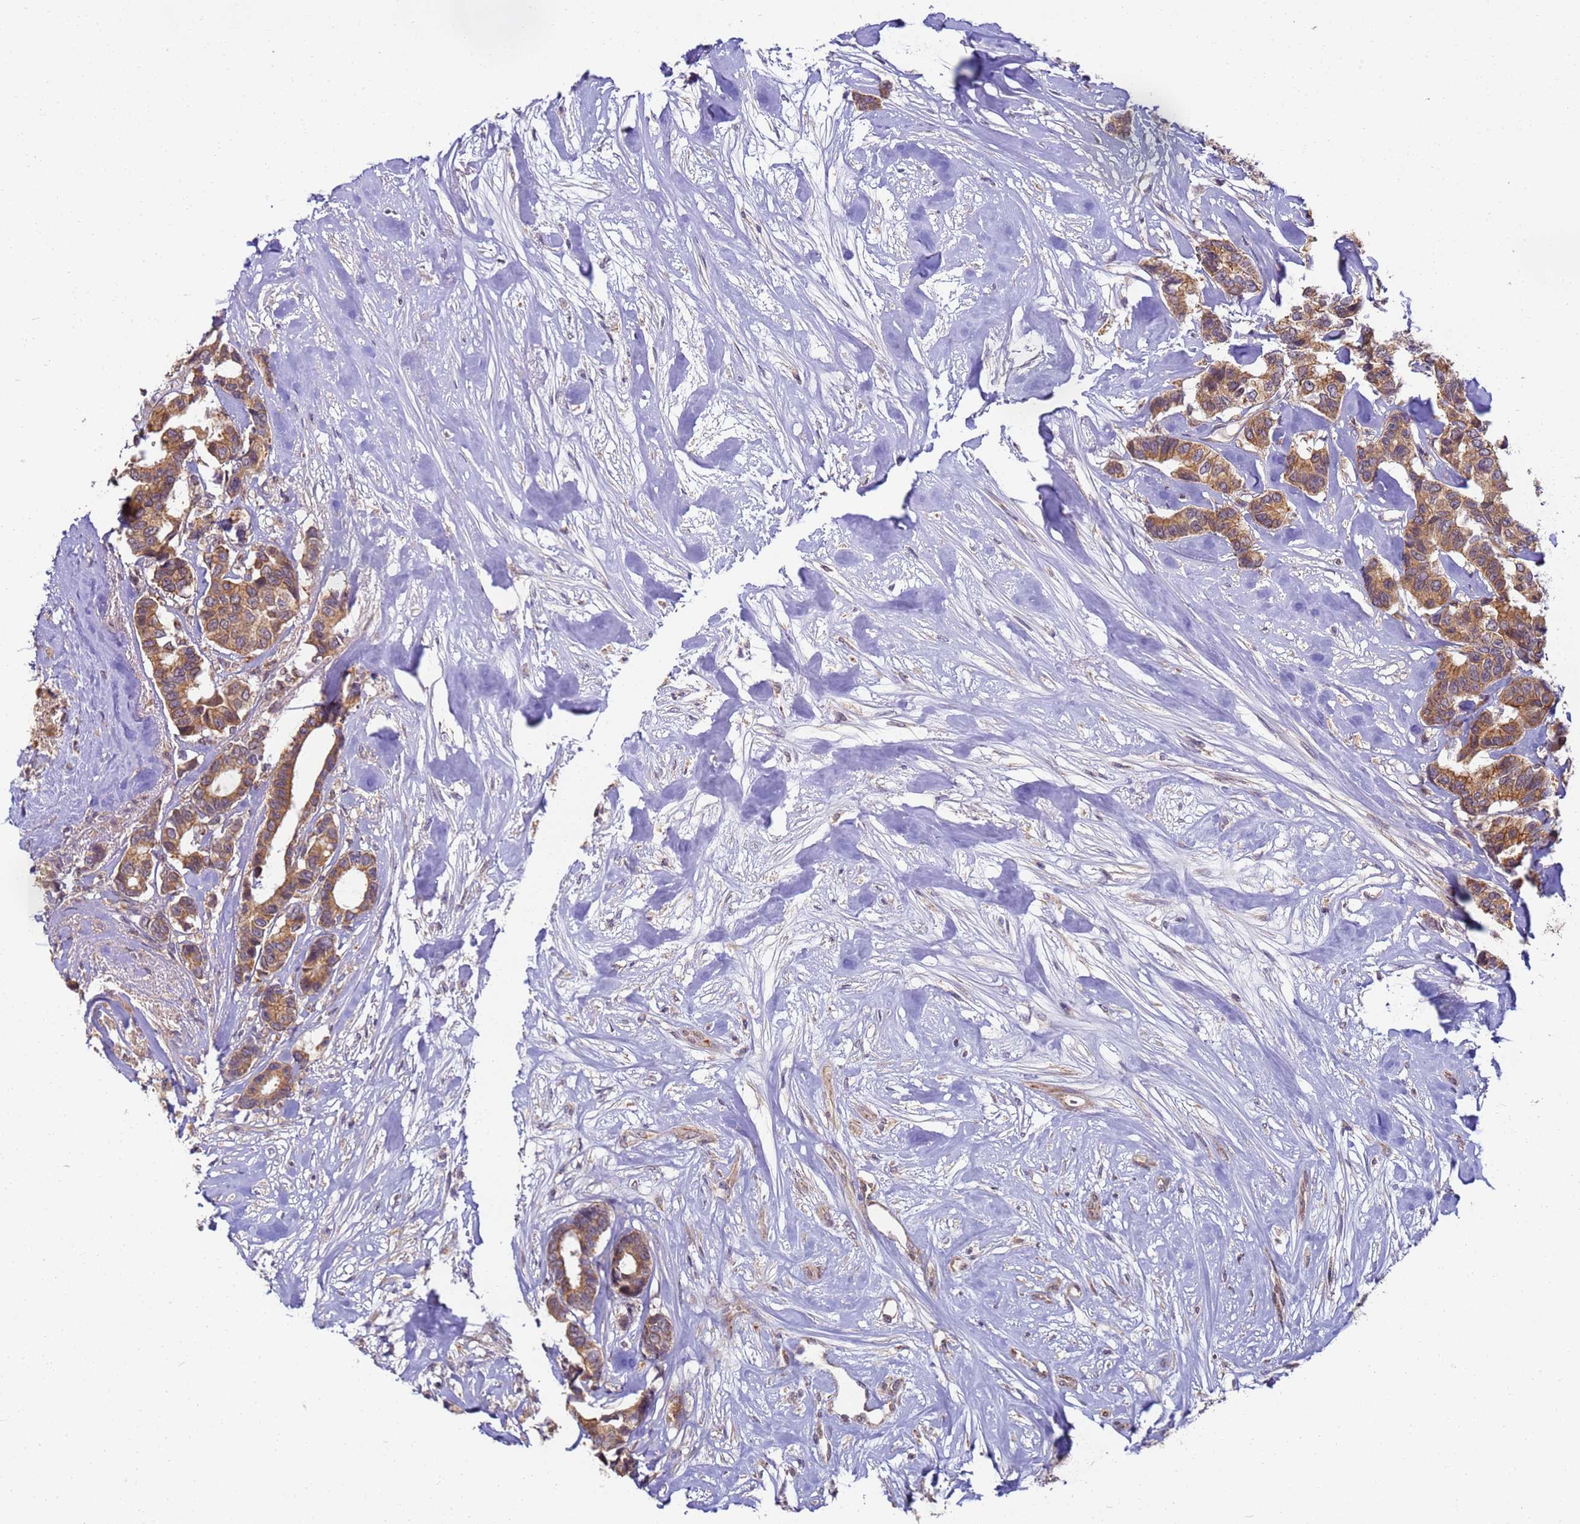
{"staining": {"intensity": "moderate", "quantity": ">75%", "location": "cytoplasmic/membranous"}, "tissue": "breast cancer", "cell_type": "Tumor cells", "image_type": "cancer", "snomed": [{"axis": "morphology", "description": "Duct carcinoma"}, {"axis": "topography", "description": "Breast"}], "caption": "Protein expression analysis of breast cancer exhibits moderate cytoplasmic/membranous expression in about >75% of tumor cells. (Brightfield microscopy of DAB IHC at high magnification).", "gene": "RAPGEF3", "patient": {"sex": "female", "age": 87}}